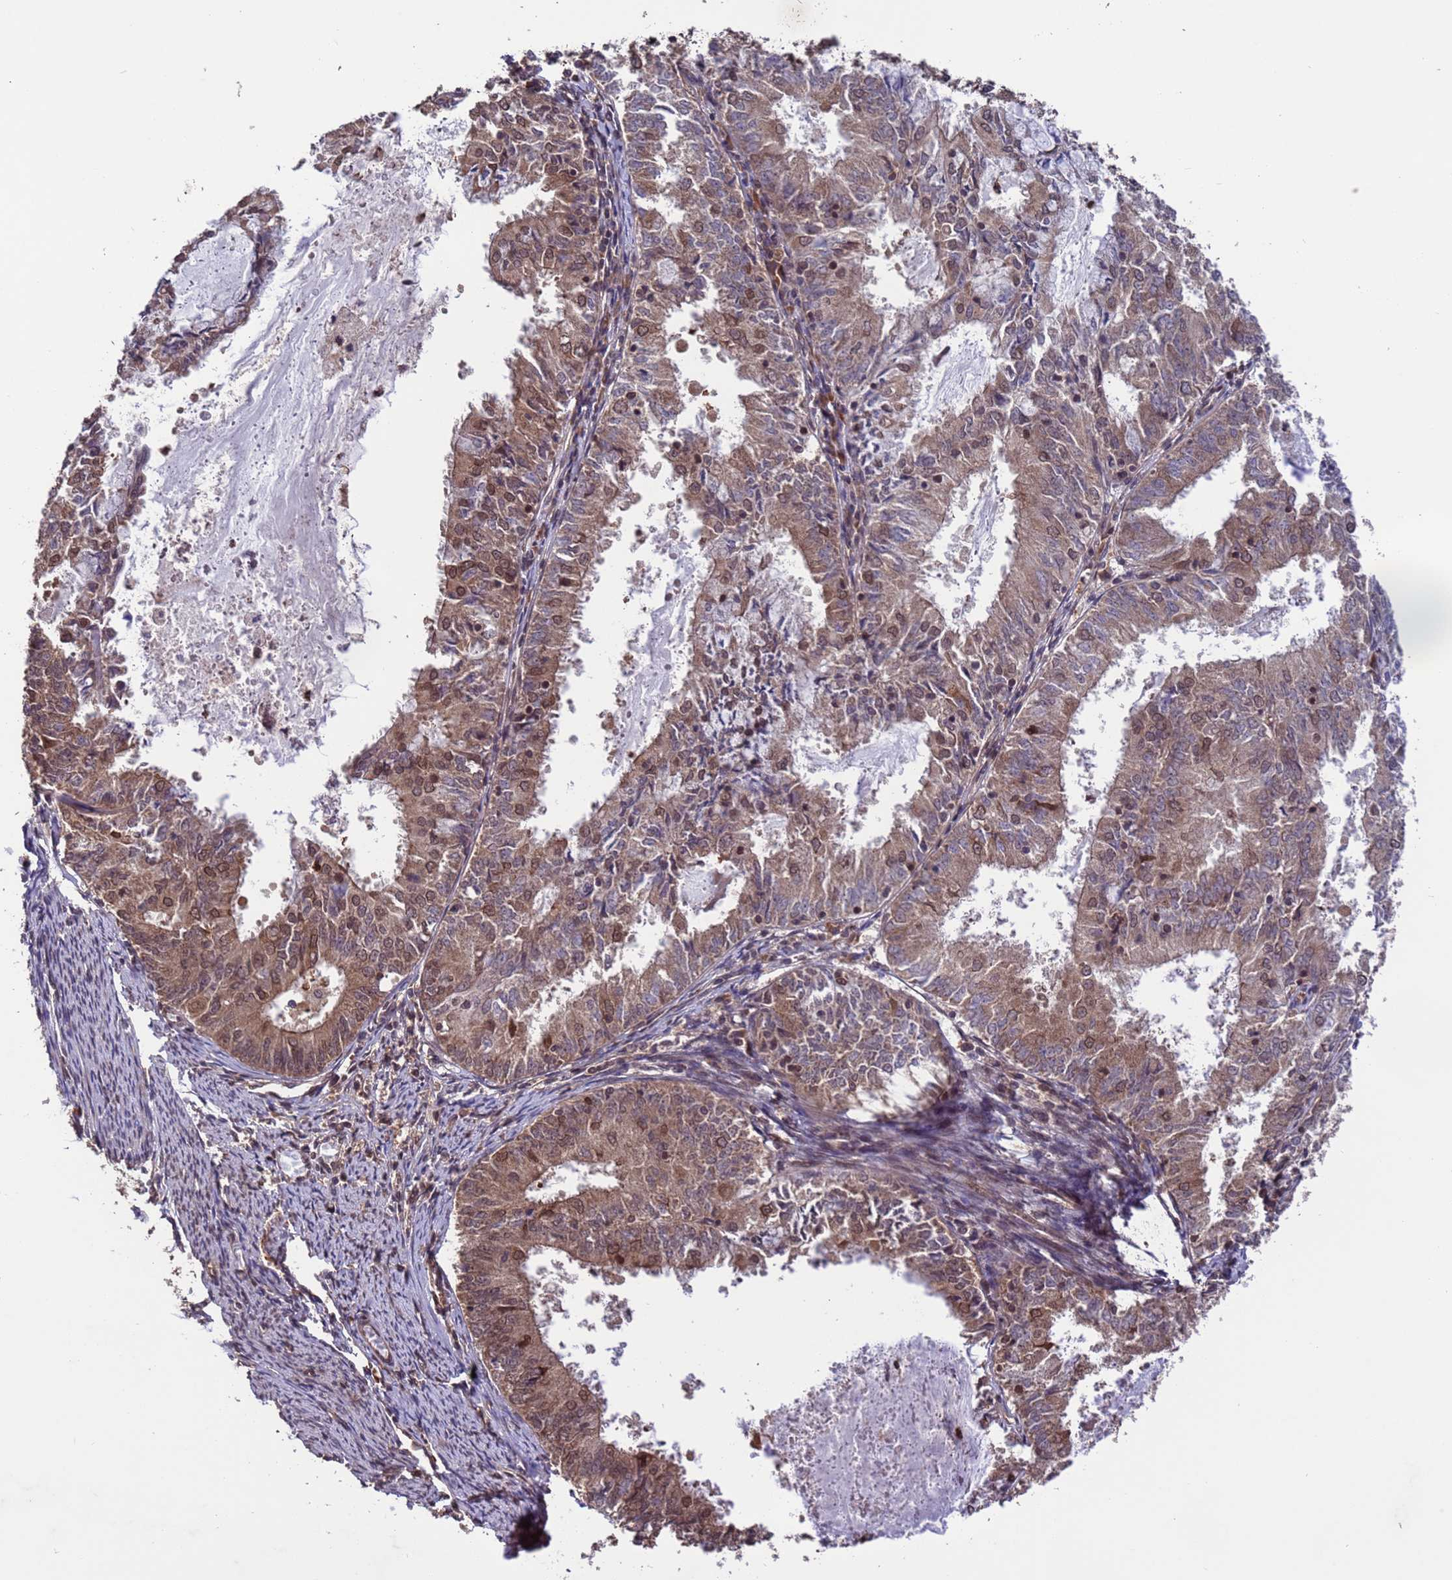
{"staining": {"intensity": "moderate", "quantity": ">75%", "location": "cytoplasmic/membranous,nuclear"}, "tissue": "endometrial cancer", "cell_type": "Tumor cells", "image_type": "cancer", "snomed": [{"axis": "morphology", "description": "Adenocarcinoma, NOS"}, {"axis": "topography", "description": "Endometrium"}], "caption": "Immunohistochemical staining of endometrial cancer (adenocarcinoma) displays medium levels of moderate cytoplasmic/membranous and nuclear staining in approximately >75% of tumor cells.", "gene": "VSTM4", "patient": {"sex": "female", "age": 57}}